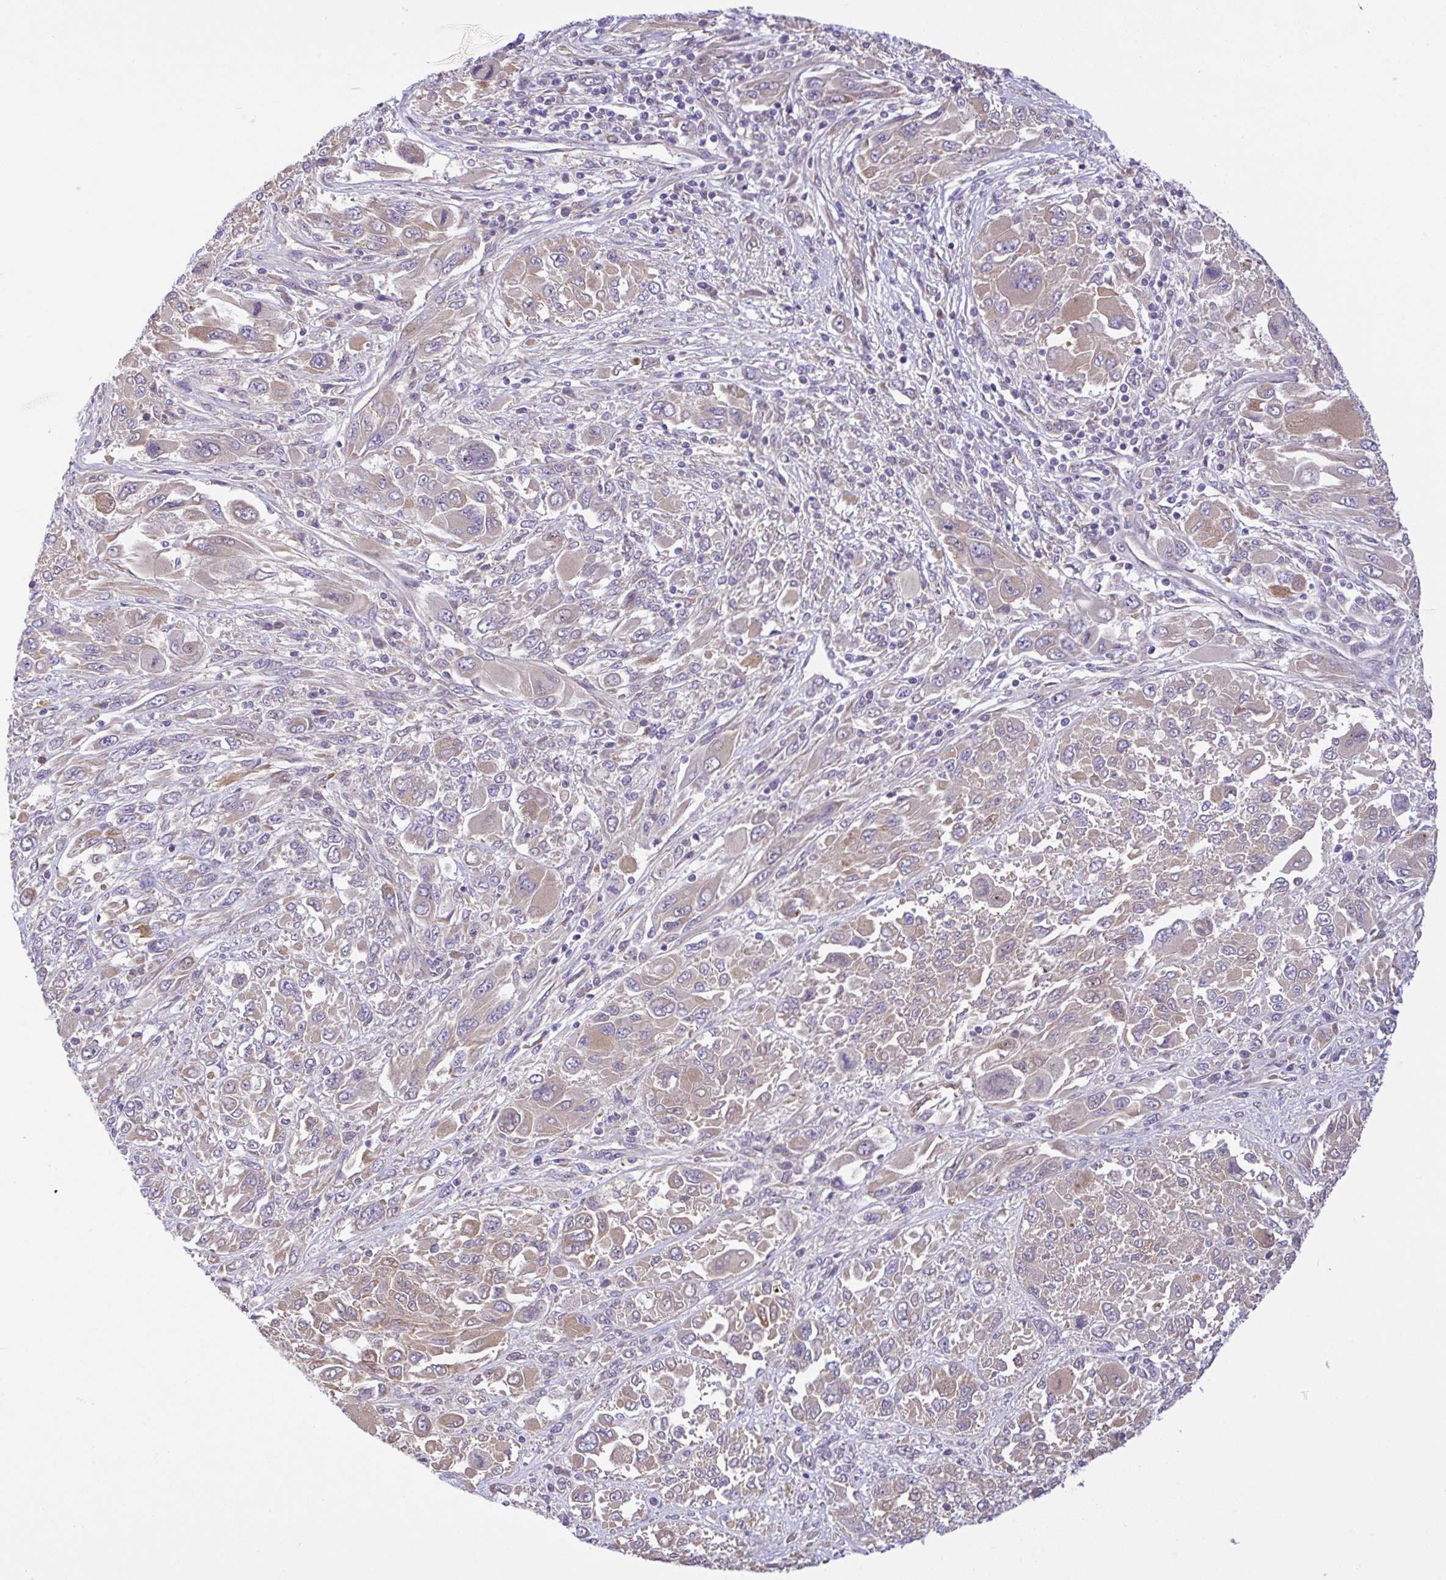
{"staining": {"intensity": "weak", "quantity": "25%-75%", "location": "cytoplasmic/membranous"}, "tissue": "melanoma", "cell_type": "Tumor cells", "image_type": "cancer", "snomed": [{"axis": "morphology", "description": "Malignant melanoma, NOS"}, {"axis": "topography", "description": "Skin"}], "caption": "A high-resolution image shows immunohistochemistry (IHC) staining of malignant melanoma, which reveals weak cytoplasmic/membranous staining in approximately 25%-75% of tumor cells. The protein is stained brown, and the nuclei are stained in blue (DAB IHC with brightfield microscopy, high magnification).", "gene": "UBE4A", "patient": {"sex": "female", "age": 91}}